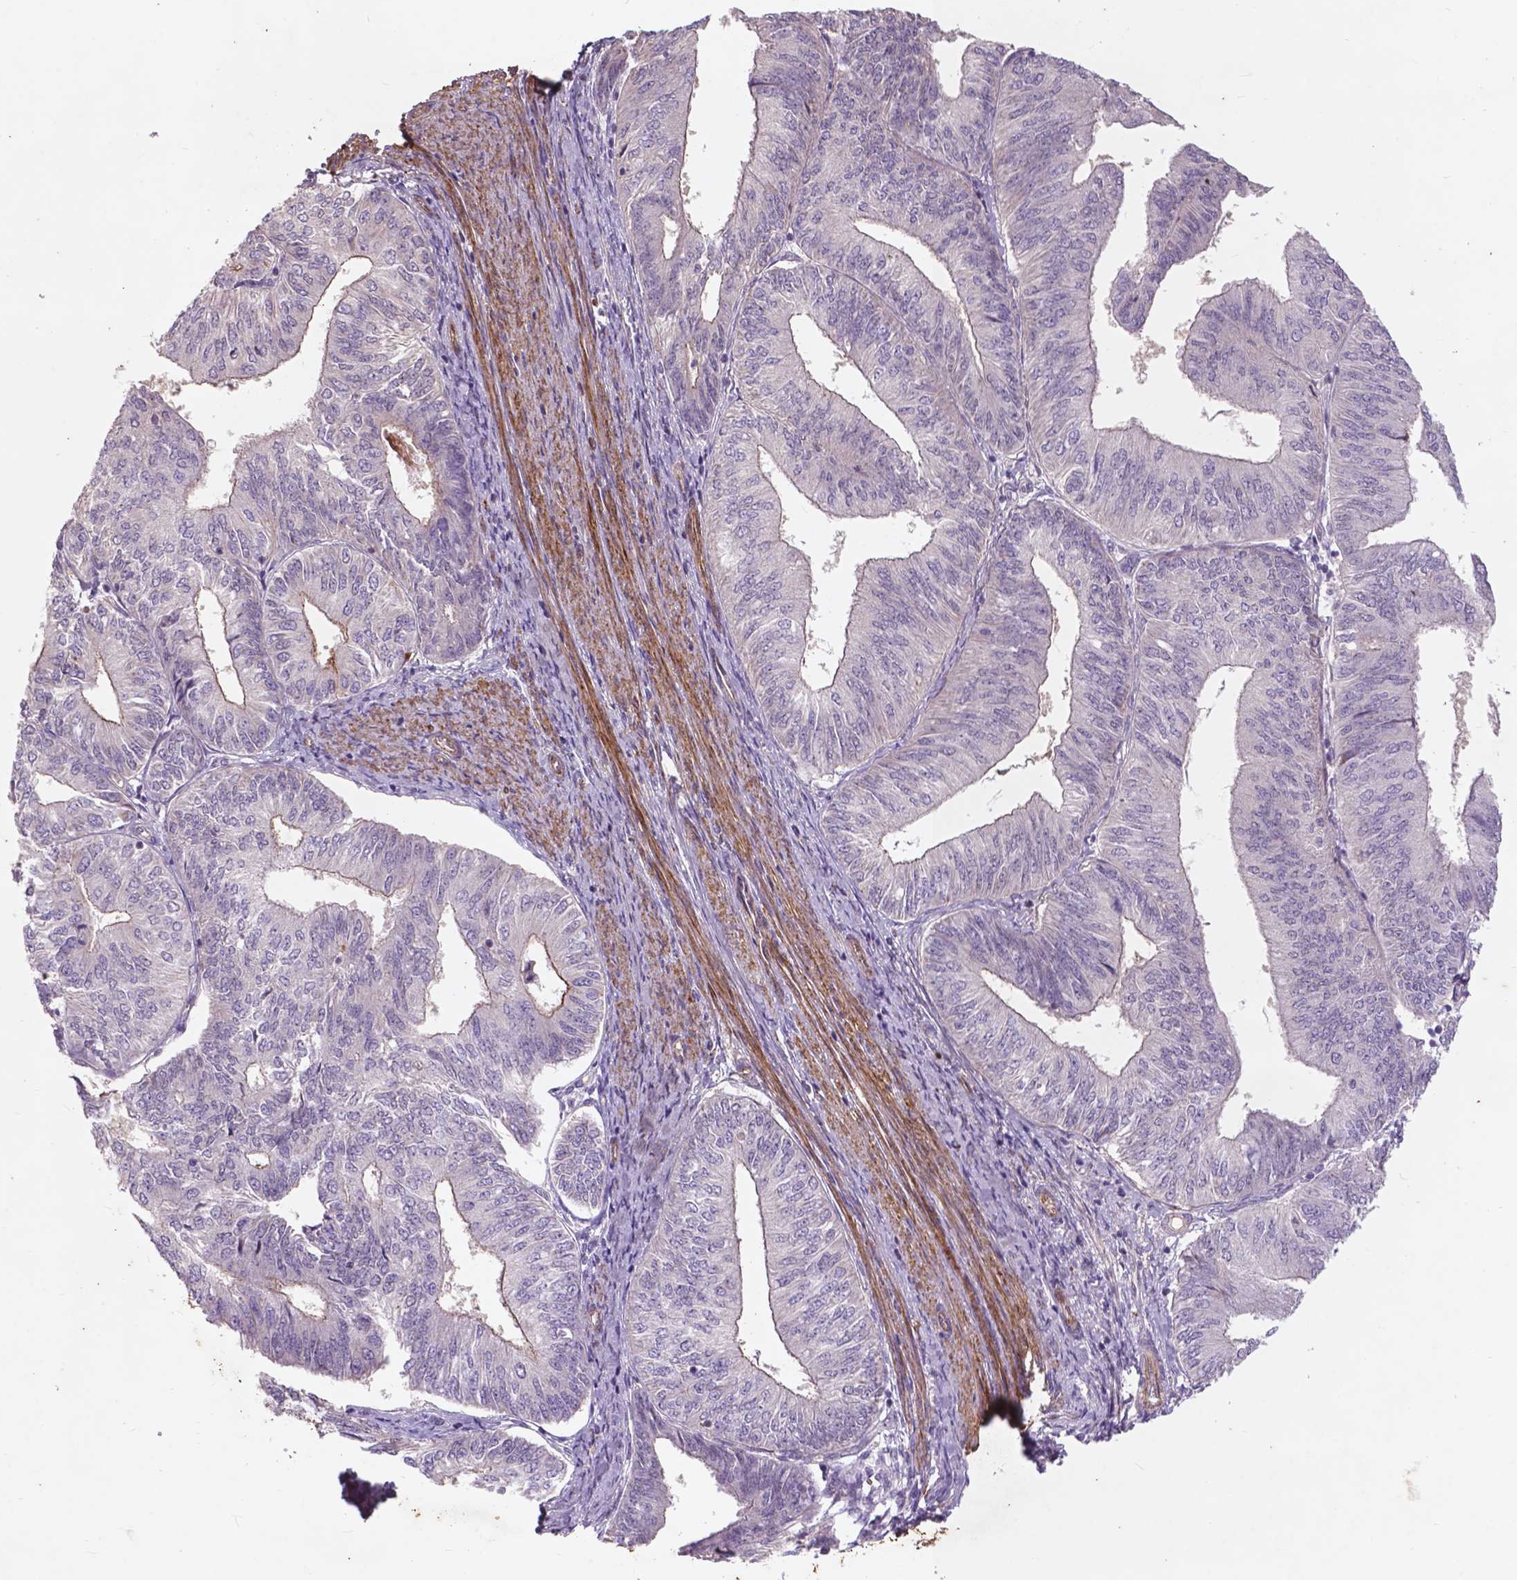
{"staining": {"intensity": "negative", "quantity": "none", "location": "none"}, "tissue": "endometrial cancer", "cell_type": "Tumor cells", "image_type": "cancer", "snomed": [{"axis": "morphology", "description": "Adenocarcinoma, NOS"}, {"axis": "topography", "description": "Endometrium"}], "caption": "Immunohistochemistry of endometrial adenocarcinoma shows no expression in tumor cells. Nuclei are stained in blue.", "gene": "RFPL4B", "patient": {"sex": "female", "age": 58}}